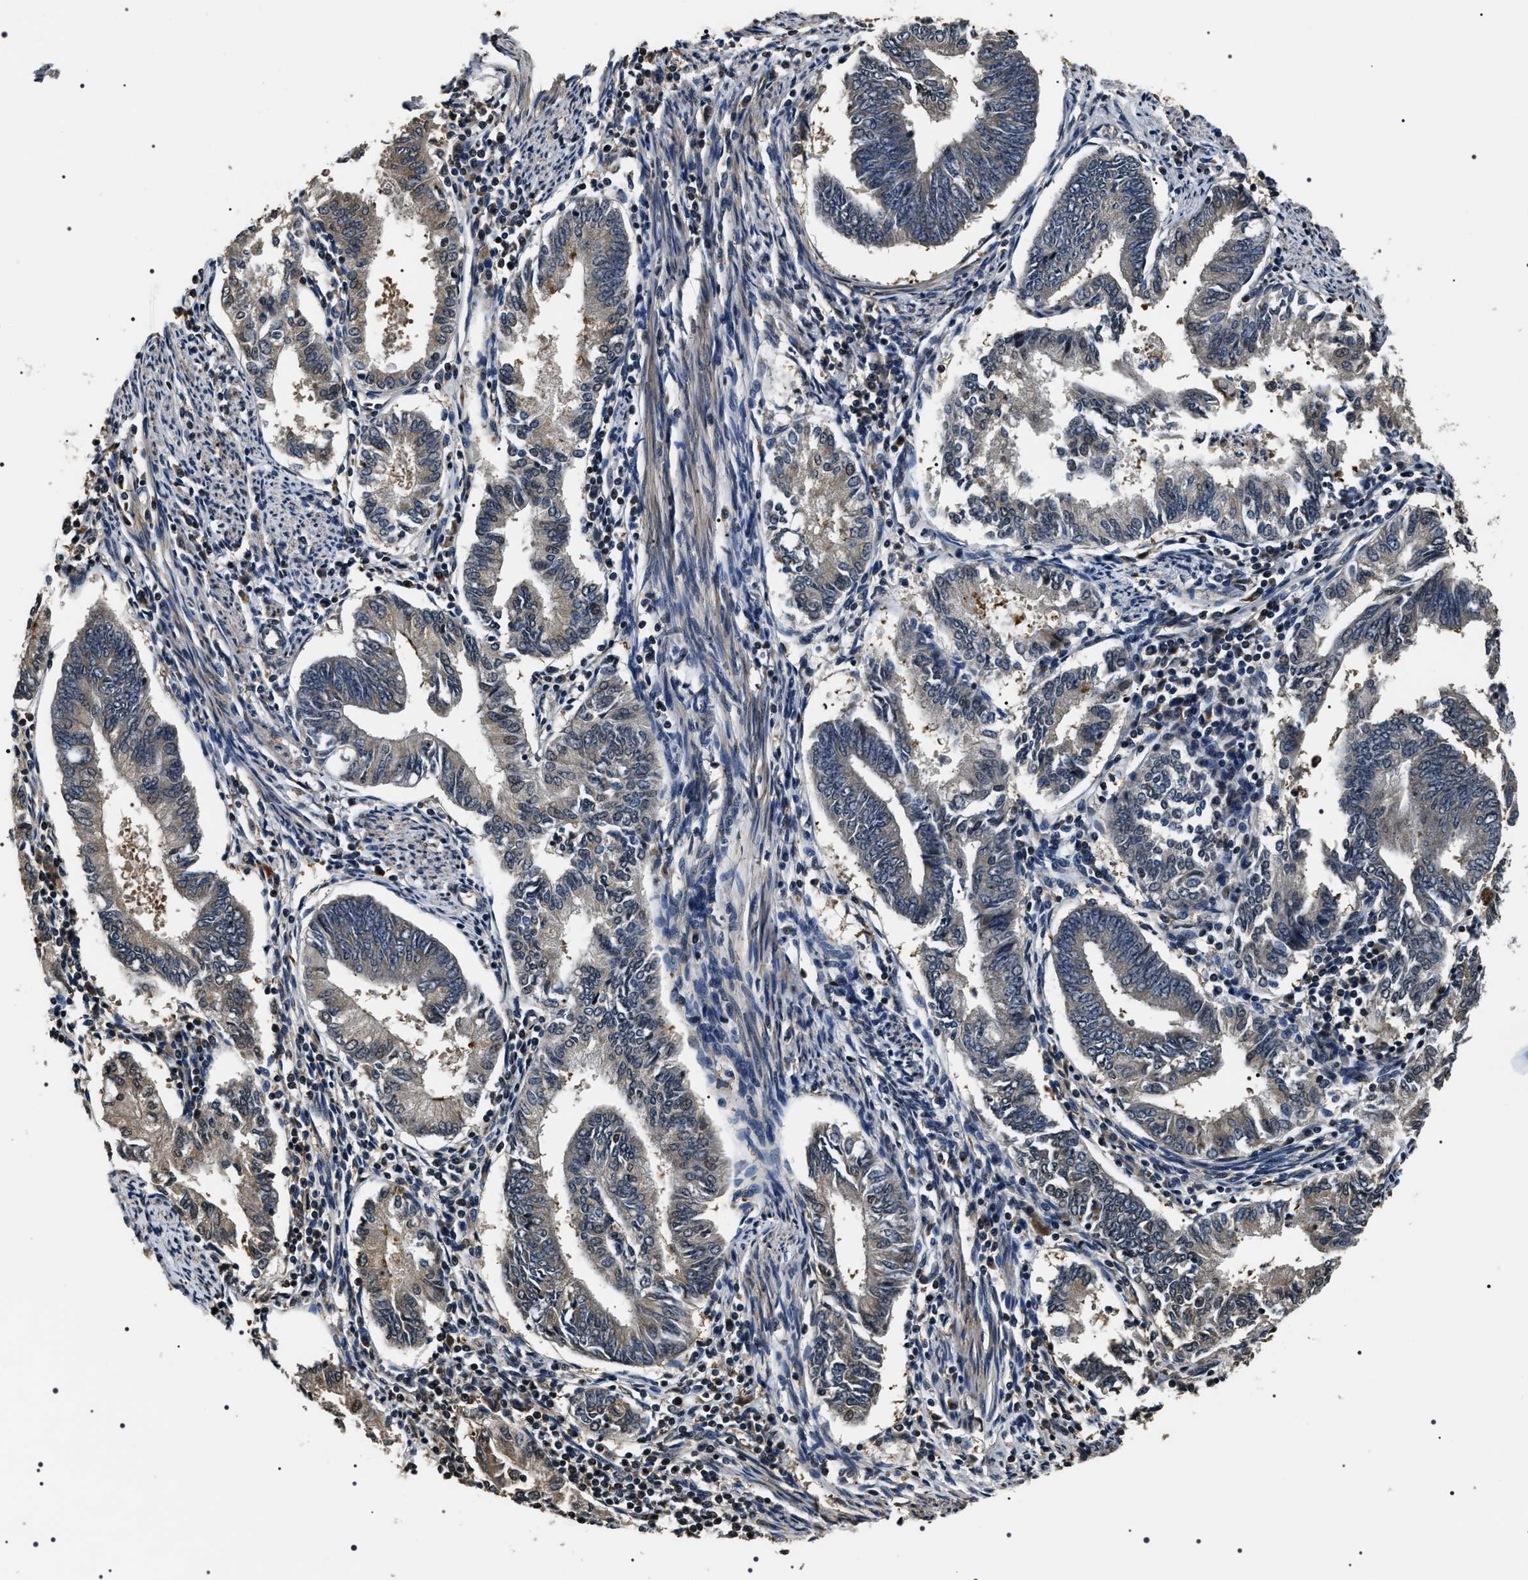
{"staining": {"intensity": "weak", "quantity": "25%-75%", "location": "cytoplasmic/membranous"}, "tissue": "endometrial cancer", "cell_type": "Tumor cells", "image_type": "cancer", "snomed": [{"axis": "morphology", "description": "Adenocarcinoma, NOS"}, {"axis": "topography", "description": "Endometrium"}], "caption": "DAB (3,3'-diaminobenzidine) immunohistochemical staining of human endometrial adenocarcinoma exhibits weak cytoplasmic/membranous protein staining in approximately 25%-75% of tumor cells.", "gene": "ARHGAP22", "patient": {"sex": "female", "age": 86}}